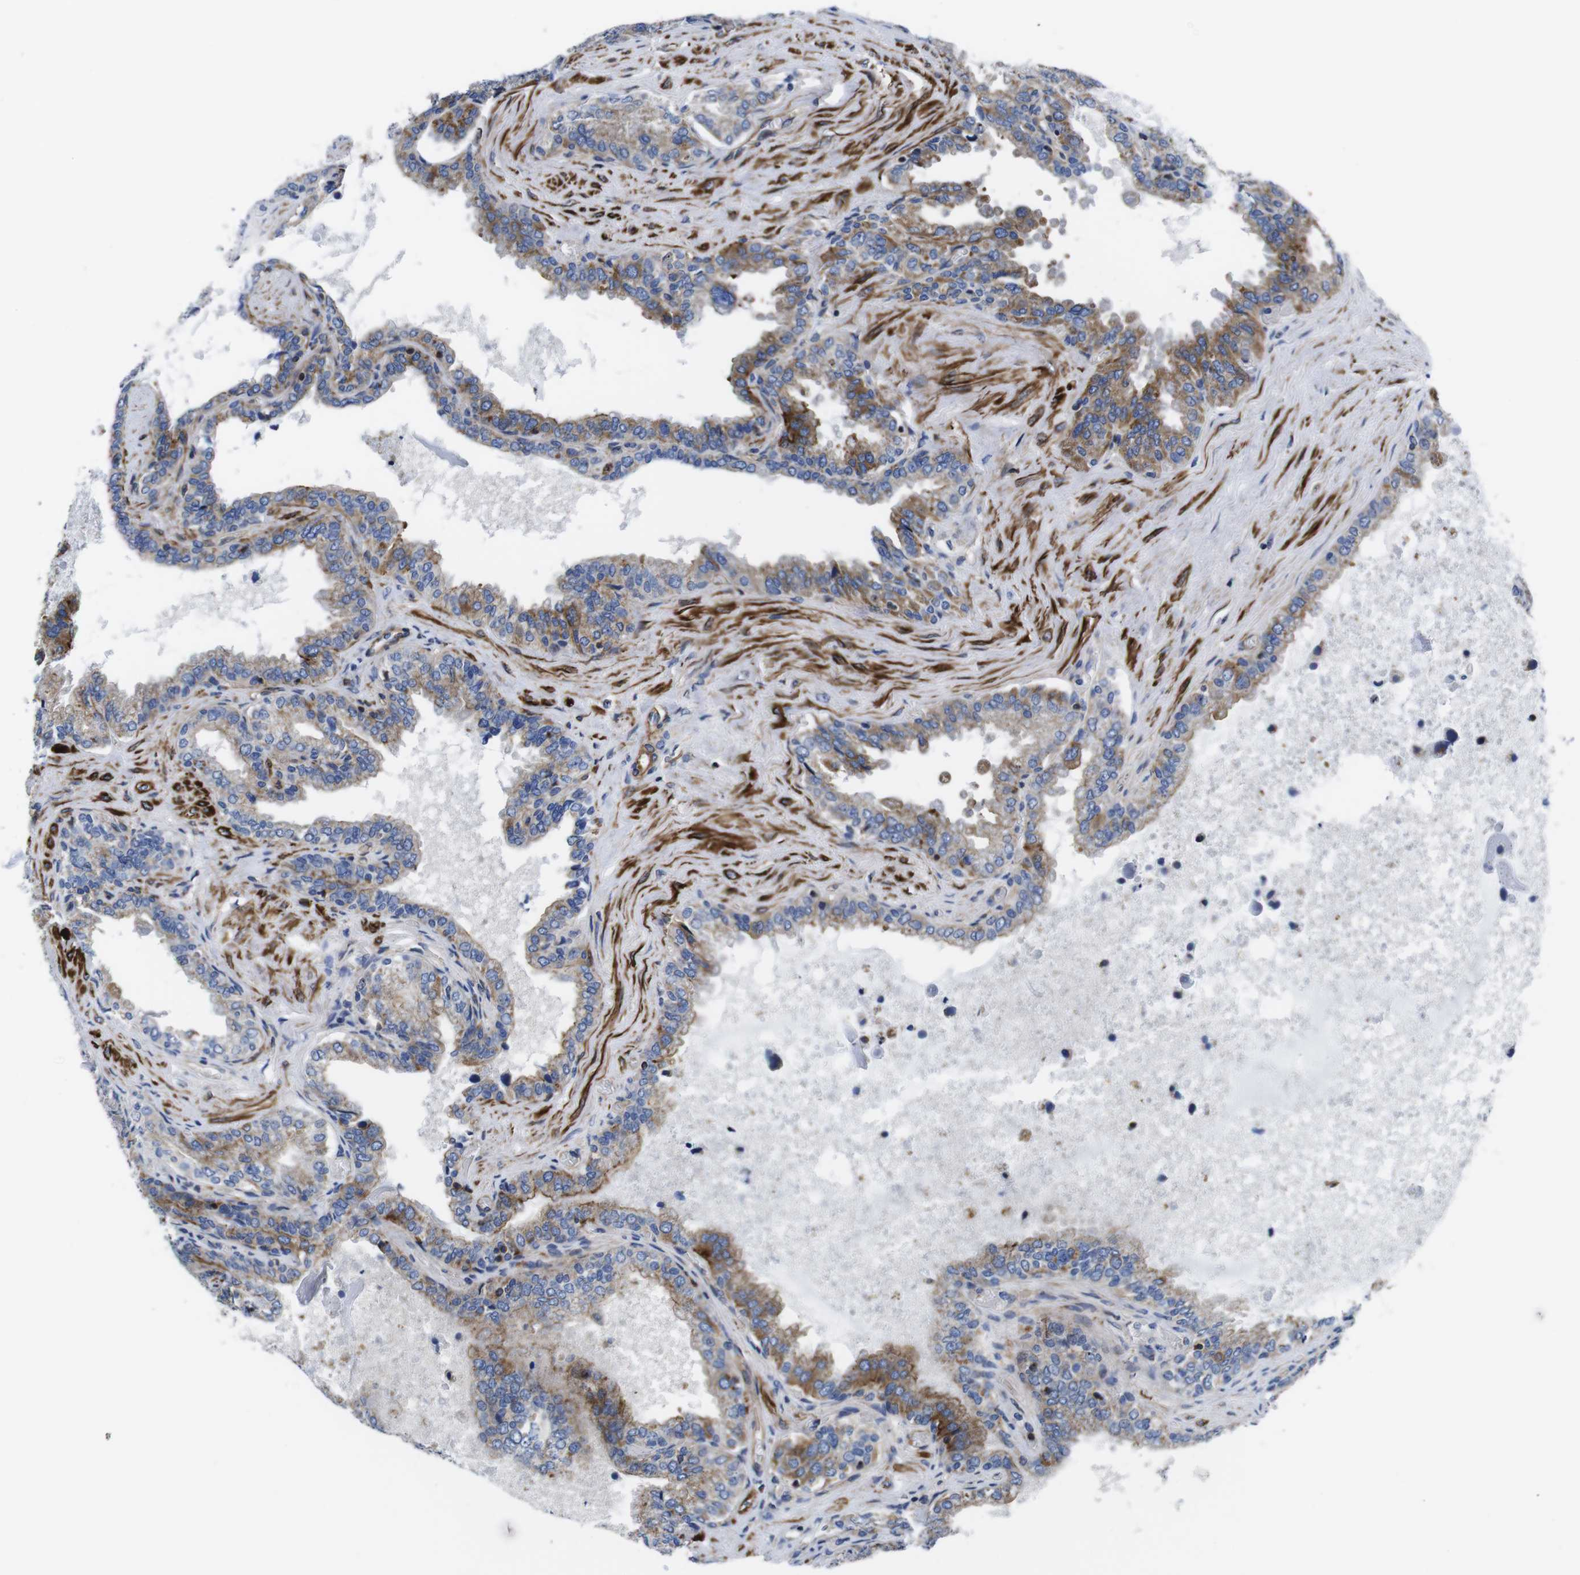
{"staining": {"intensity": "moderate", "quantity": "25%-75%", "location": "cytoplasmic/membranous"}, "tissue": "seminal vesicle", "cell_type": "Glandular cells", "image_type": "normal", "snomed": [{"axis": "morphology", "description": "Normal tissue, NOS"}, {"axis": "topography", "description": "Seminal veicle"}], "caption": "Immunohistochemistry staining of unremarkable seminal vesicle, which shows medium levels of moderate cytoplasmic/membranous staining in approximately 25%-75% of glandular cells indicating moderate cytoplasmic/membranous protein expression. The staining was performed using DAB (brown) for protein detection and nuclei were counterstained in hematoxylin (blue).", "gene": "GPR4", "patient": {"sex": "male", "age": 46}}